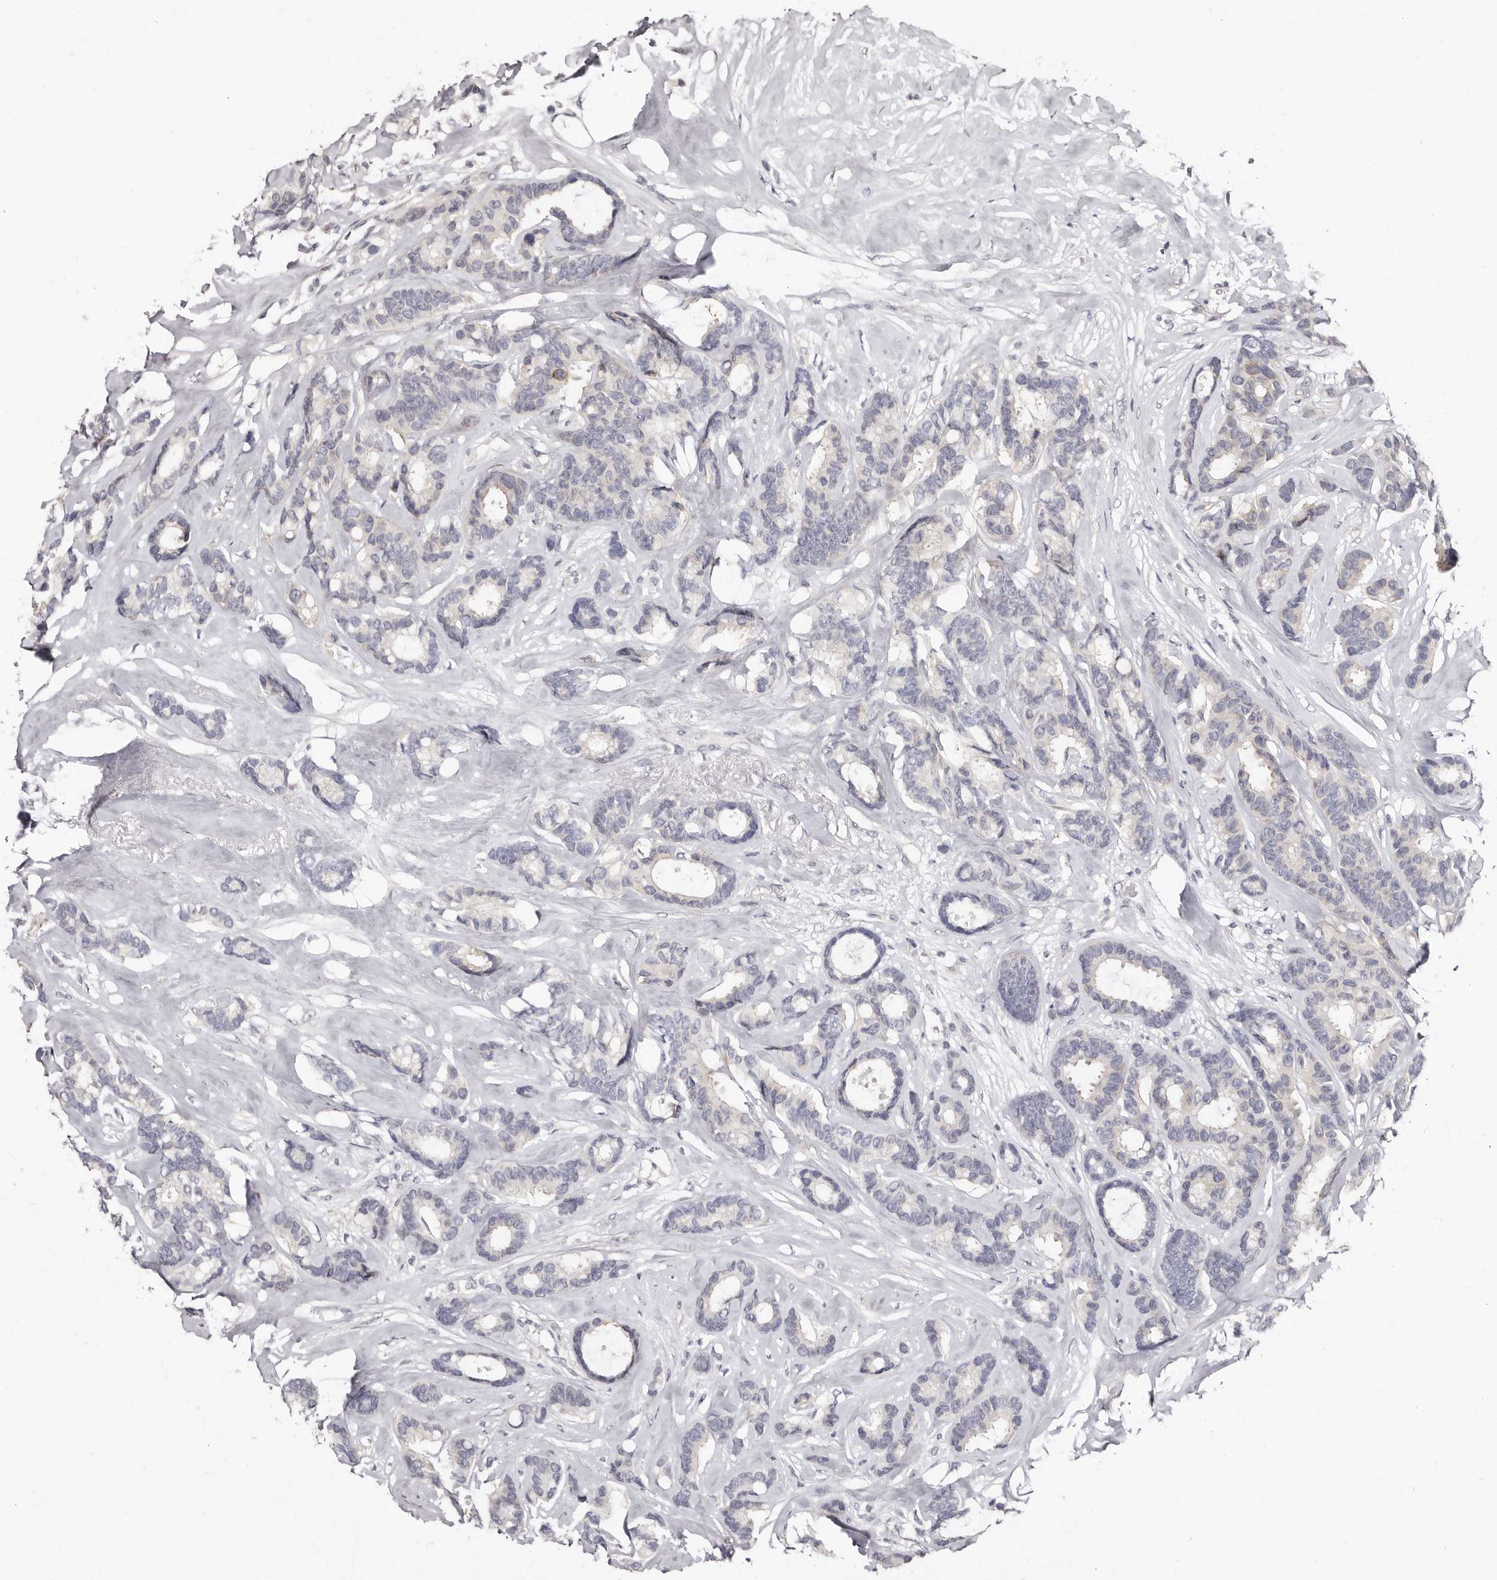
{"staining": {"intensity": "negative", "quantity": "none", "location": "none"}, "tissue": "breast cancer", "cell_type": "Tumor cells", "image_type": "cancer", "snomed": [{"axis": "morphology", "description": "Duct carcinoma"}, {"axis": "topography", "description": "Breast"}], "caption": "Invasive ductal carcinoma (breast) stained for a protein using immunohistochemistry (IHC) demonstrates no positivity tumor cells.", "gene": "PHF20L1", "patient": {"sex": "female", "age": 87}}